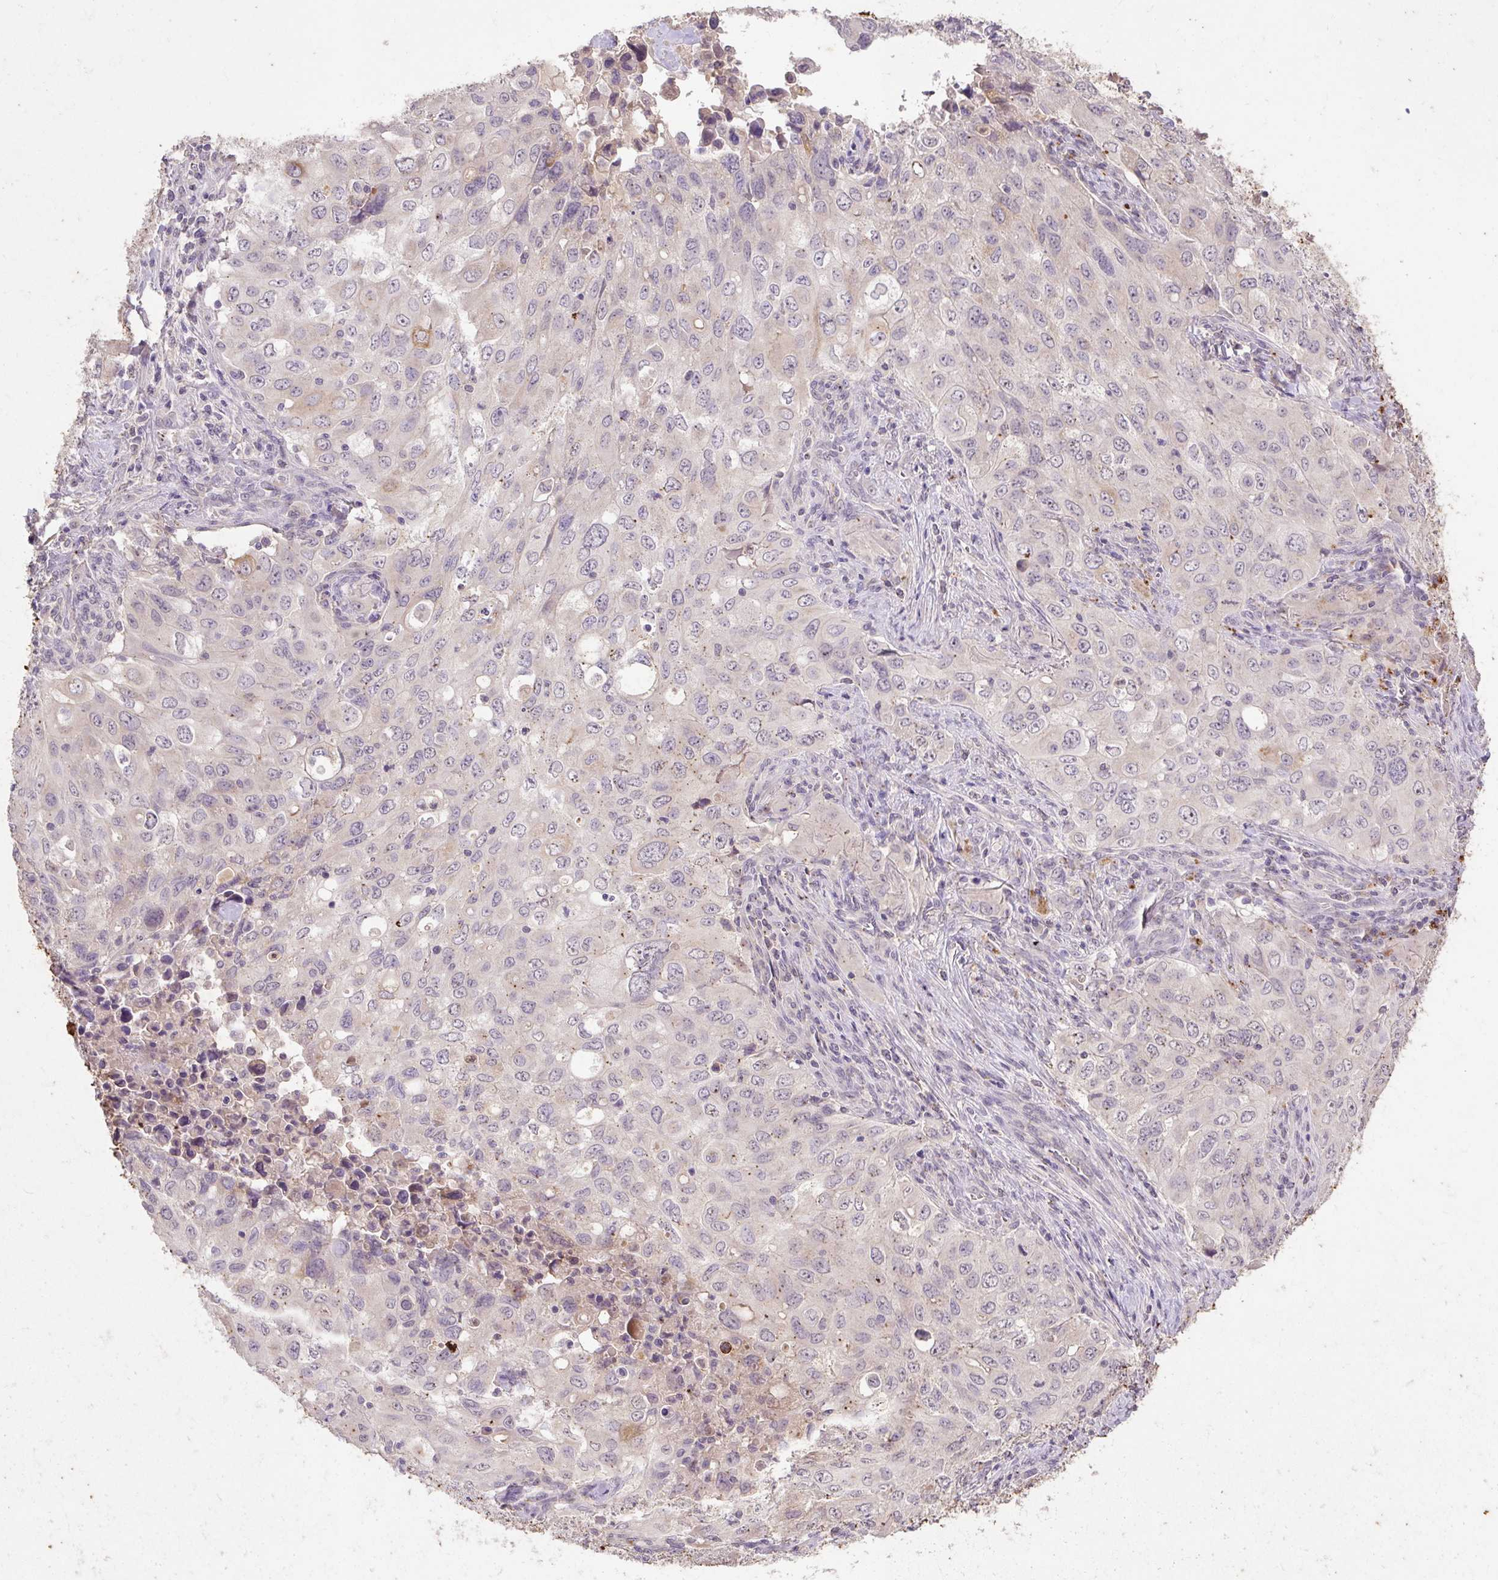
{"staining": {"intensity": "negative", "quantity": "none", "location": "none"}, "tissue": "lung cancer", "cell_type": "Tumor cells", "image_type": "cancer", "snomed": [{"axis": "morphology", "description": "Adenocarcinoma, NOS"}, {"axis": "morphology", "description": "Adenocarcinoma, metastatic, NOS"}, {"axis": "topography", "description": "Lymph node"}, {"axis": "topography", "description": "Lung"}], "caption": "Tumor cells are negative for brown protein staining in lung adenocarcinoma.", "gene": "LRTM2", "patient": {"sex": "female", "age": 42}}